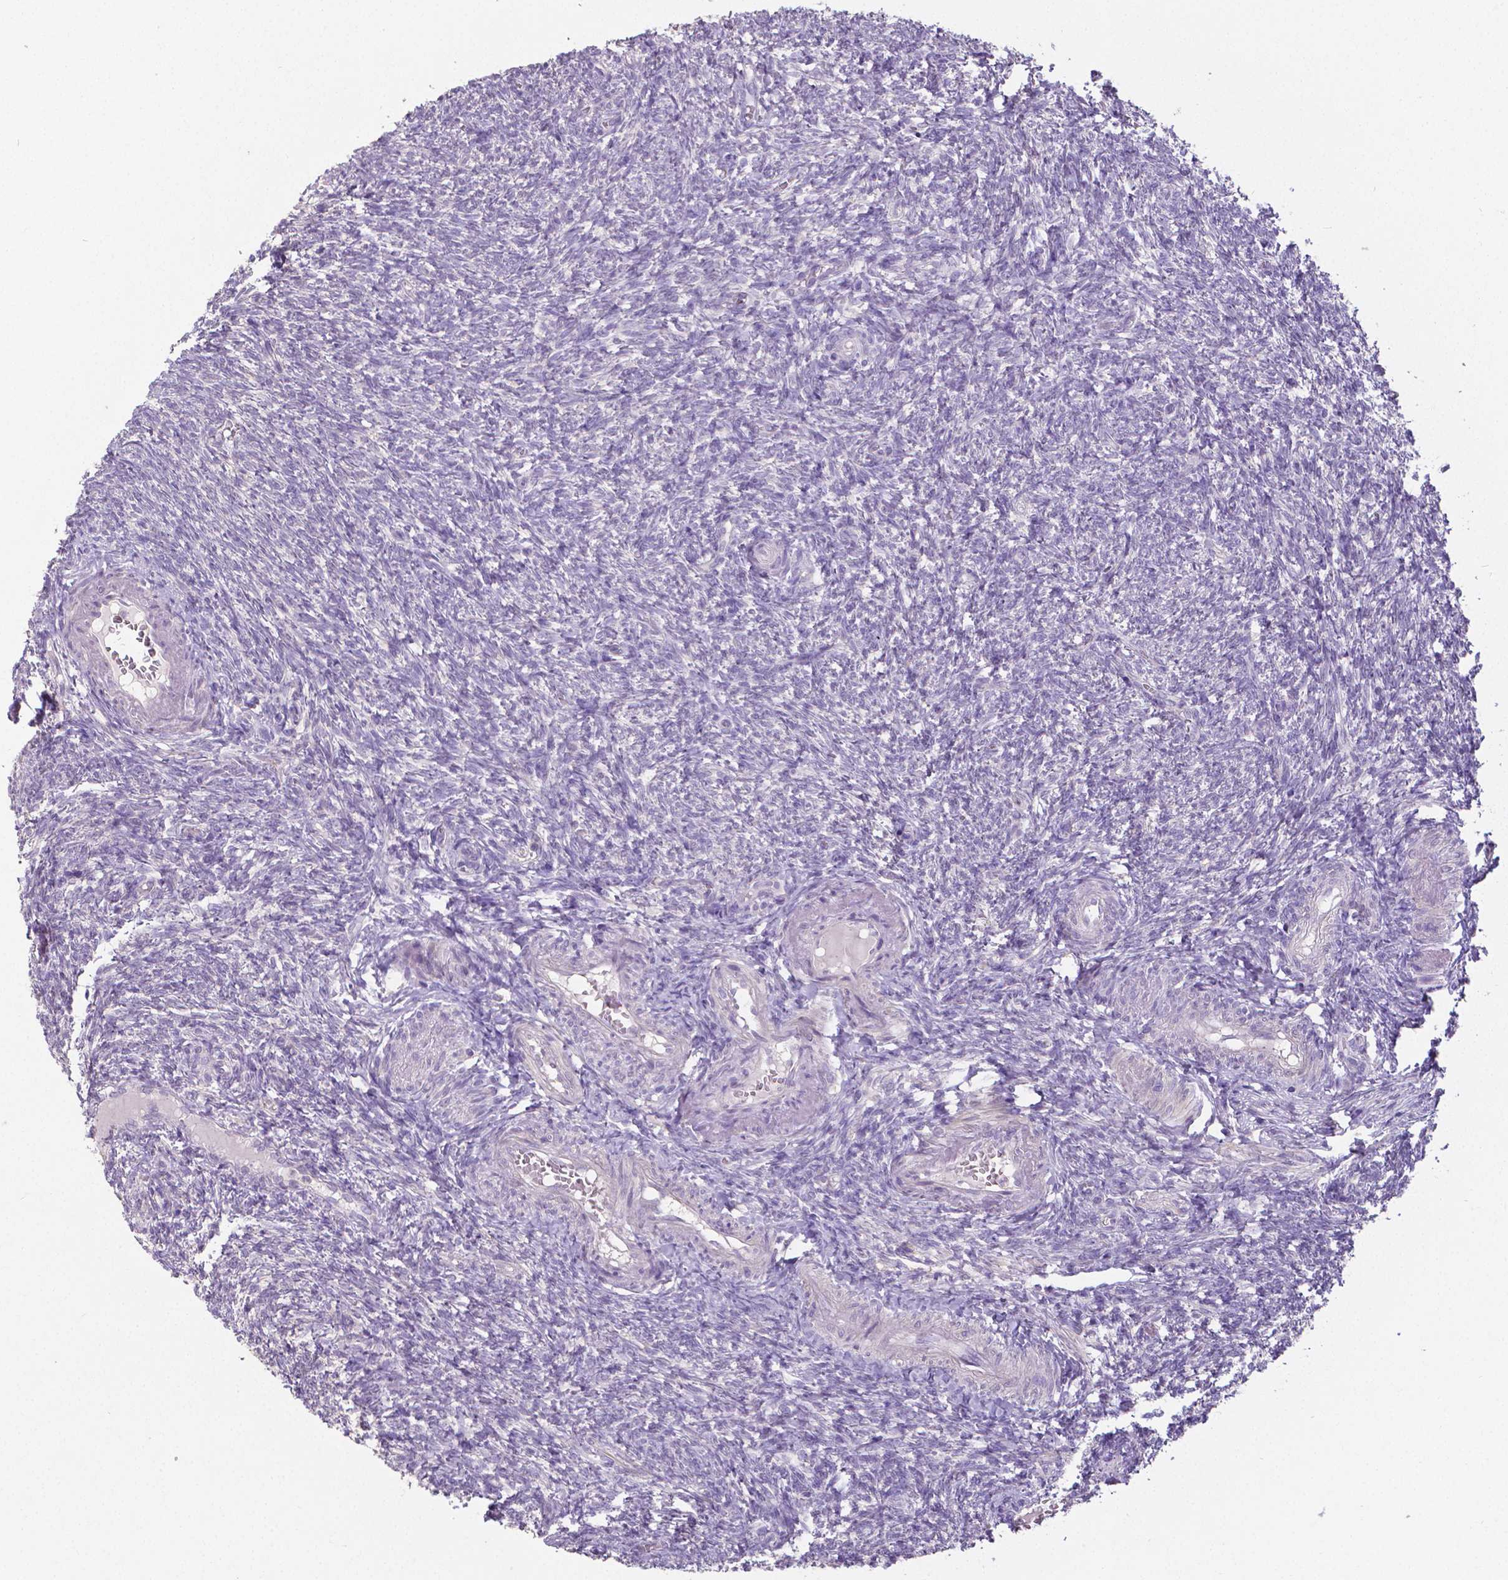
{"staining": {"intensity": "negative", "quantity": "none", "location": "none"}, "tissue": "ovary", "cell_type": "Follicle cells", "image_type": "normal", "snomed": [{"axis": "morphology", "description": "Normal tissue, NOS"}, {"axis": "topography", "description": "Ovary"}], "caption": "Photomicrograph shows no significant protein staining in follicle cells of benign ovary. (DAB (3,3'-diaminobenzidine) IHC visualized using brightfield microscopy, high magnification).", "gene": "CRMP1", "patient": {"sex": "female", "age": 39}}